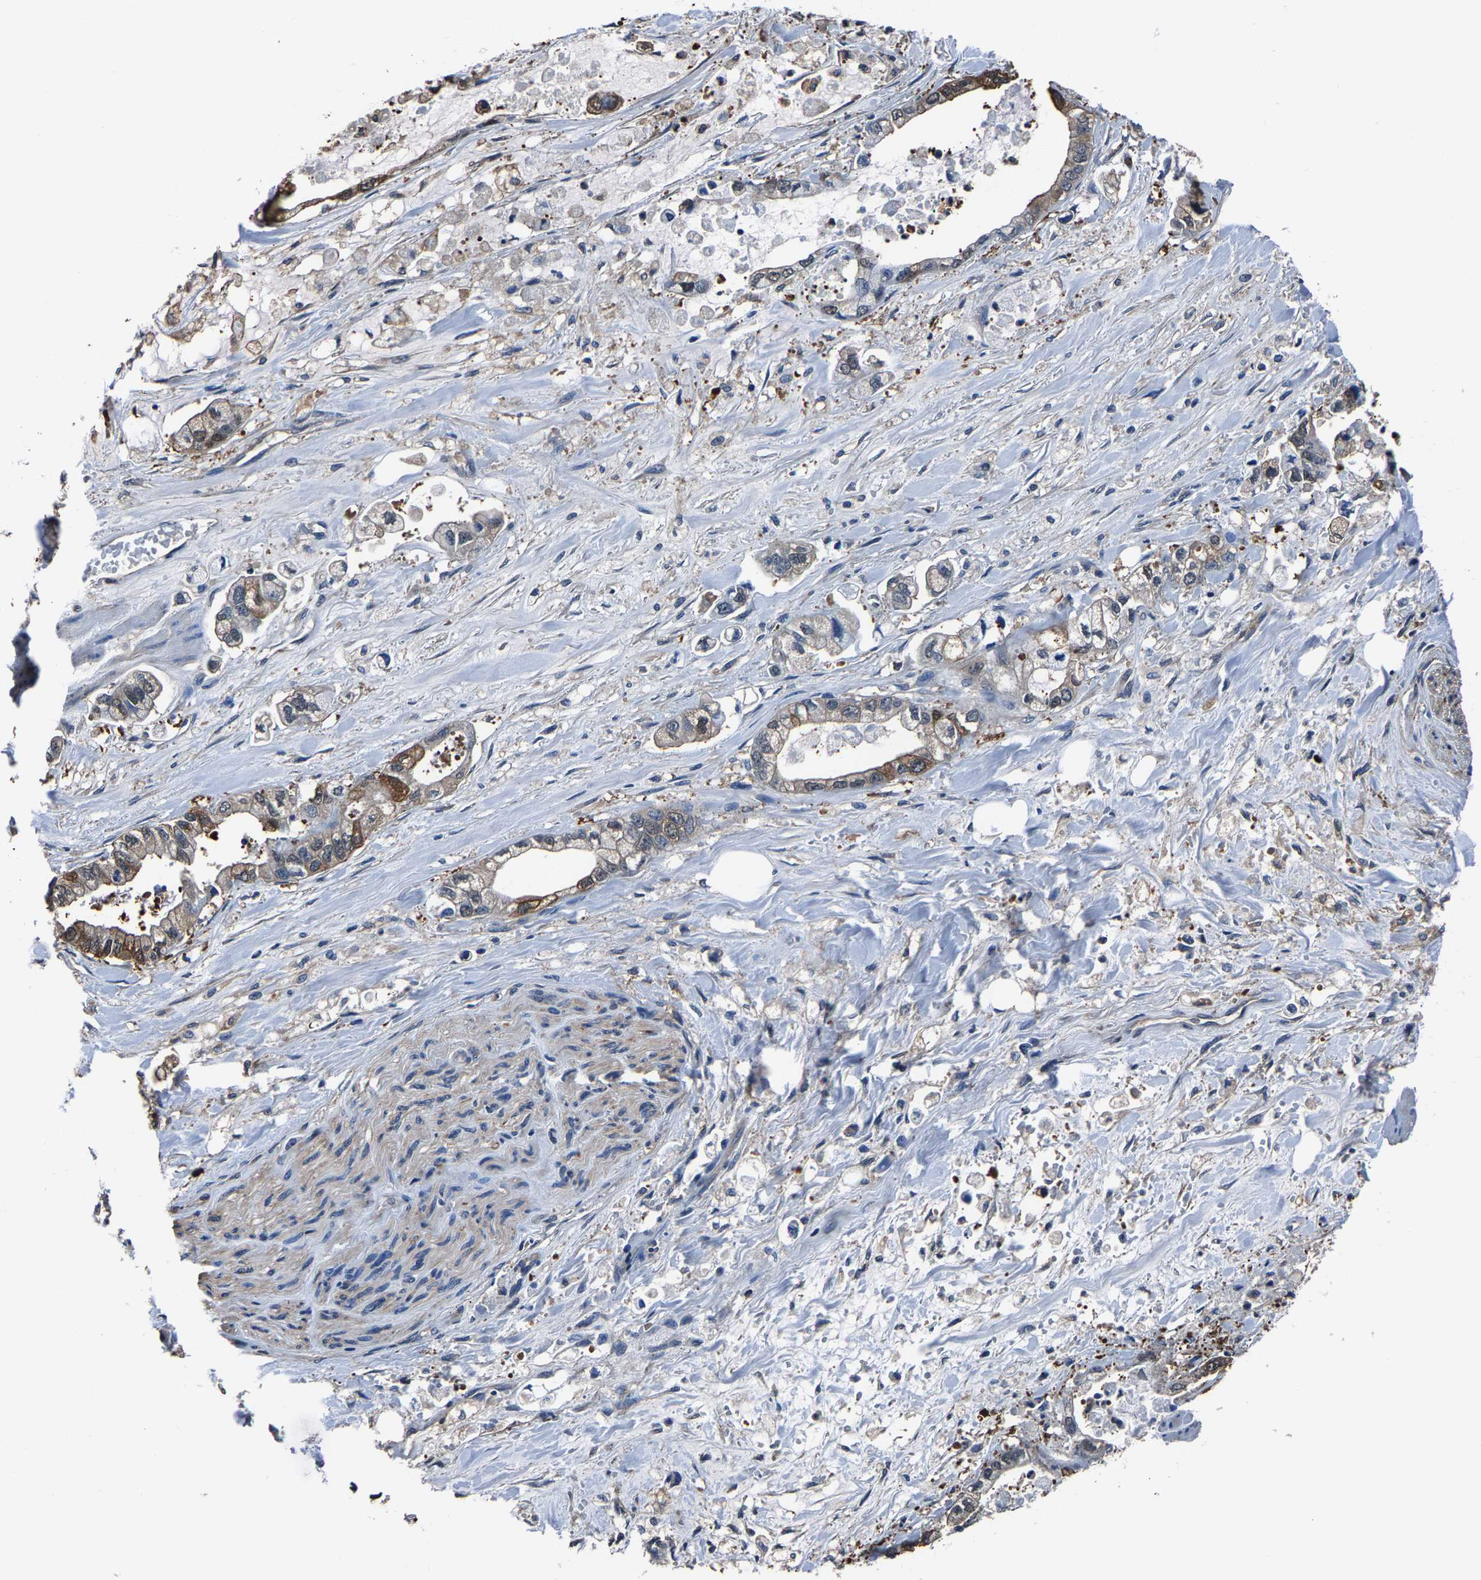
{"staining": {"intensity": "moderate", "quantity": "<25%", "location": "cytoplasmic/membranous"}, "tissue": "stomach cancer", "cell_type": "Tumor cells", "image_type": "cancer", "snomed": [{"axis": "morphology", "description": "Normal tissue, NOS"}, {"axis": "morphology", "description": "Adenocarcinoma, NOS"}, {"axis": "topography", "description": "Stomach"}], "caption": "Immunohistochemical staining of human stomach cancer exhibits low levels of moderate cytoplasmic/membranous expression in approximately <25% of tumor cells. (DAB = brown stain, brightfield microscopy at high magnification).", "gene": "ALDOB", "patient": {"sex": "male", "age": 62}}